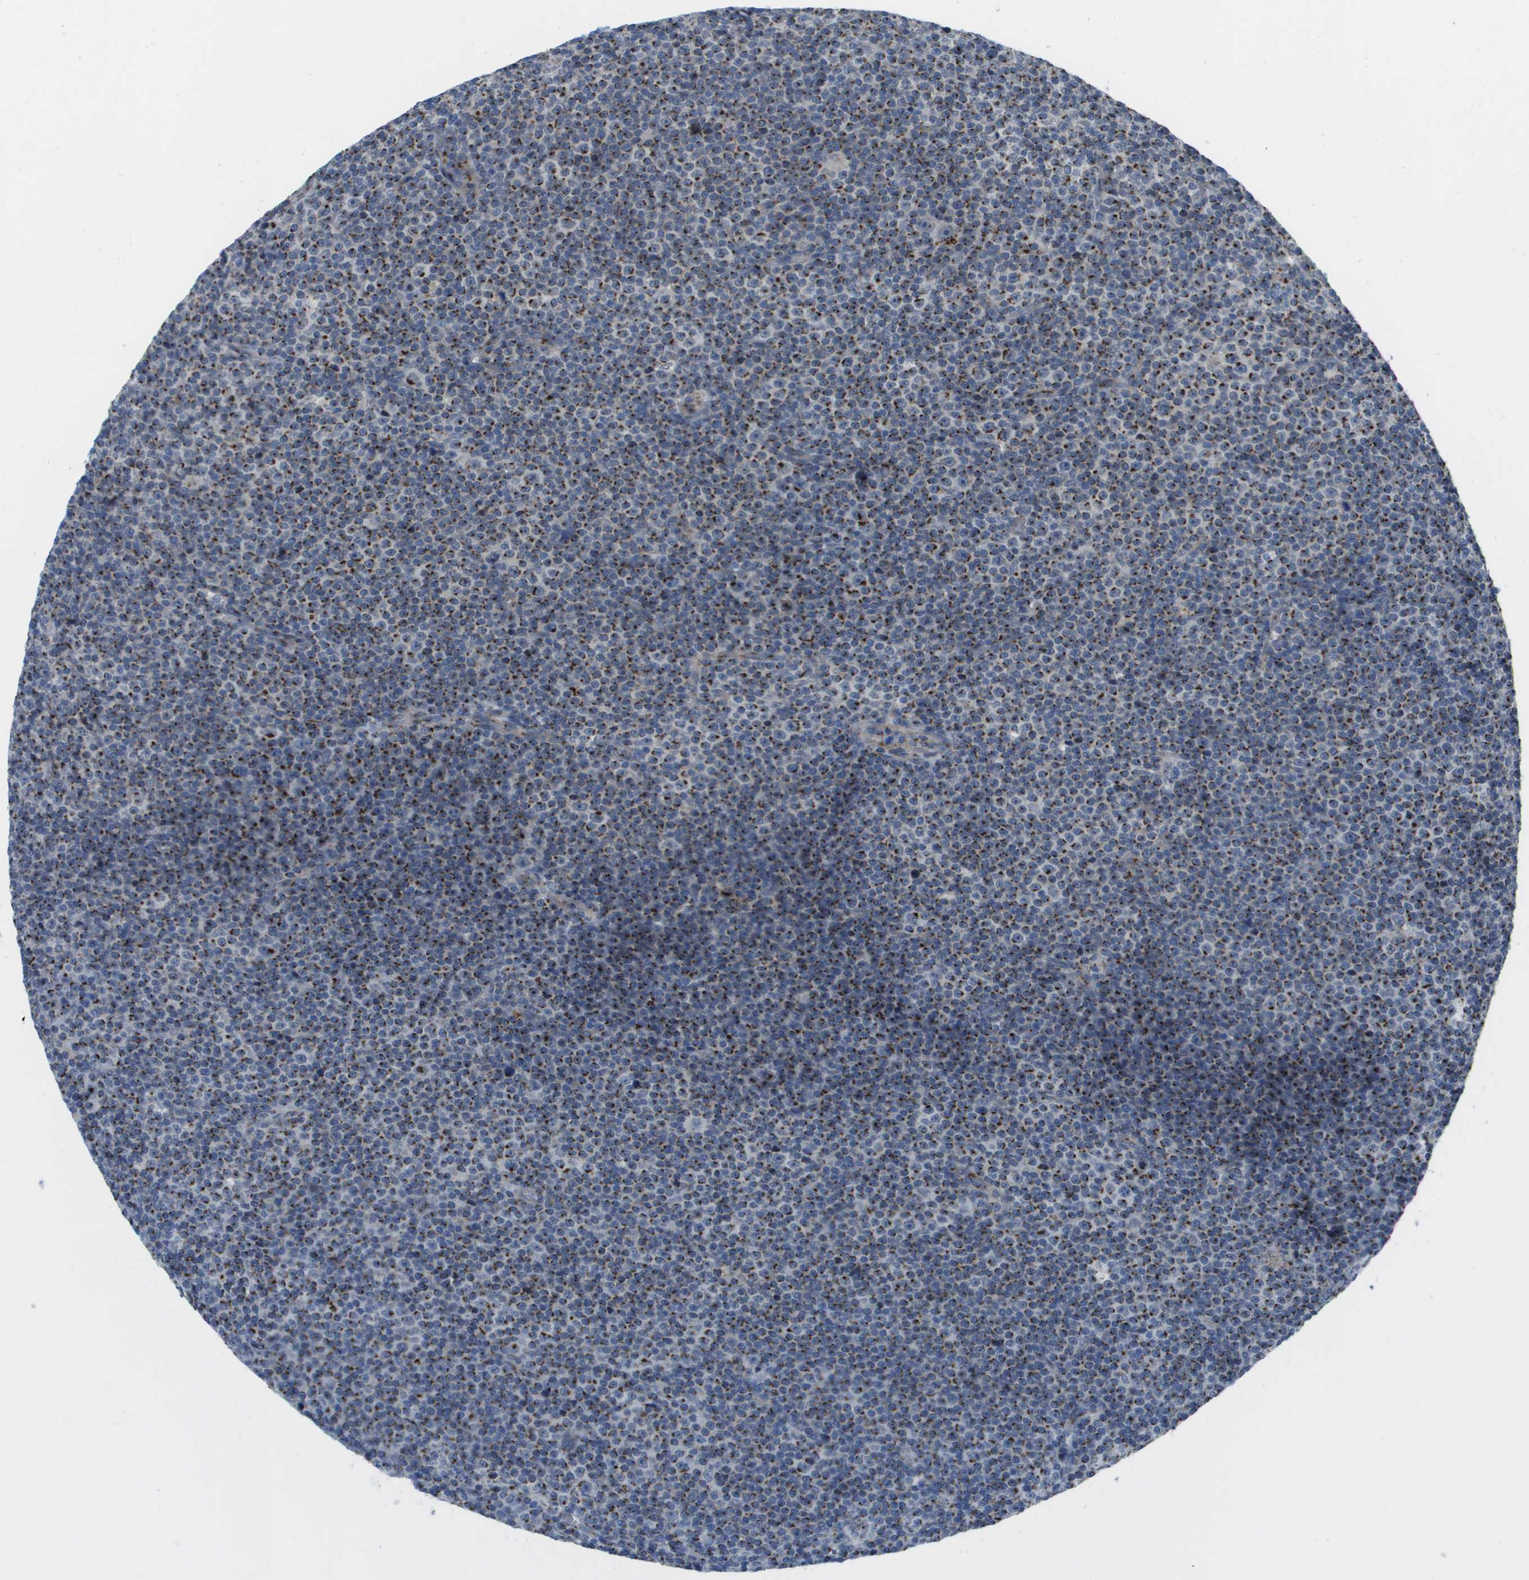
{"staining": {"intensity": "strong", "quantity": ">75%", "location": "cytoplasmic/membranous"}, "tissue": "lymphoma", "cell_type": "Tumor cells", "image_type": "cancer", "snomed": [{"axis": "morphology", "description": "Malignant lymphoma, non-Hodgkin's type, Low grade"}, {"axis": "topography", "description": "Lymph node"}], "caption": "This histopathology image exhibits lymphoma stained with immunohistochemistry (IHC) to label a protein in brown. The cytoplasmic/membranous of tumor cells show strong positivity for the protein. Nuclei are counter-stained blue.", "gene": "QSOX2", "patient": {"sex": "female", "age": 67}}